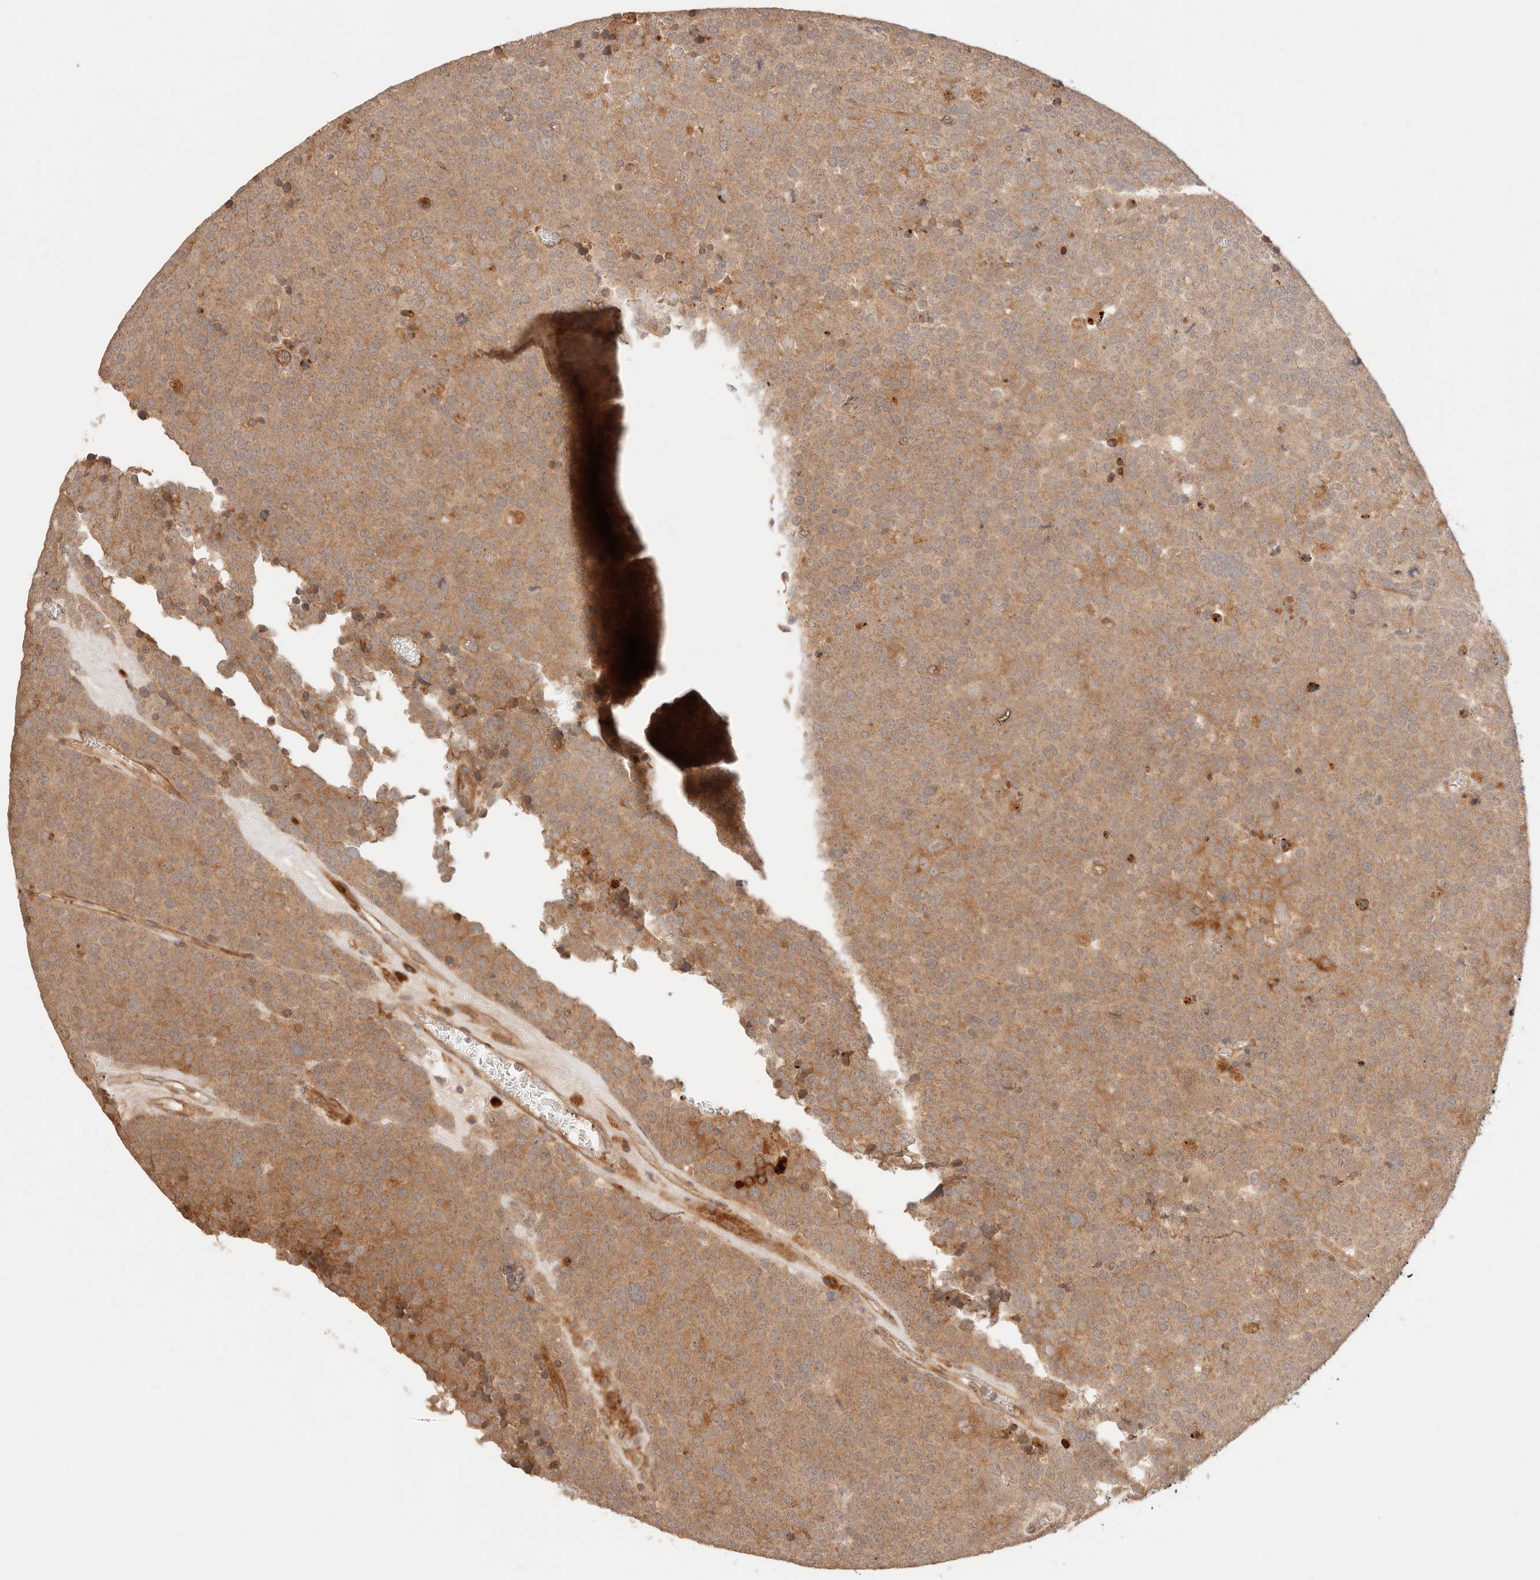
{"staining": {"intensity": "moderate", "quantity": ">75%", "location": "cytoplasmic/membranous"}, "tissue": "testis cancer", "cell_type": "Tumor cells", "image_type": "cancer", "snomed": [{"axis": "morphology", "description": "Seminoma, NOS"}, {"axis": "topography", "description": "Testis"}], "caption": "Testis cancer (seminoma) stained with immunohistochemistry reveals moderate cytoplasmic/membranous staining in approximately >75% of tumor cells.", "gene": "IL1R2", "patient": {"sex": "male", "age": 71}}